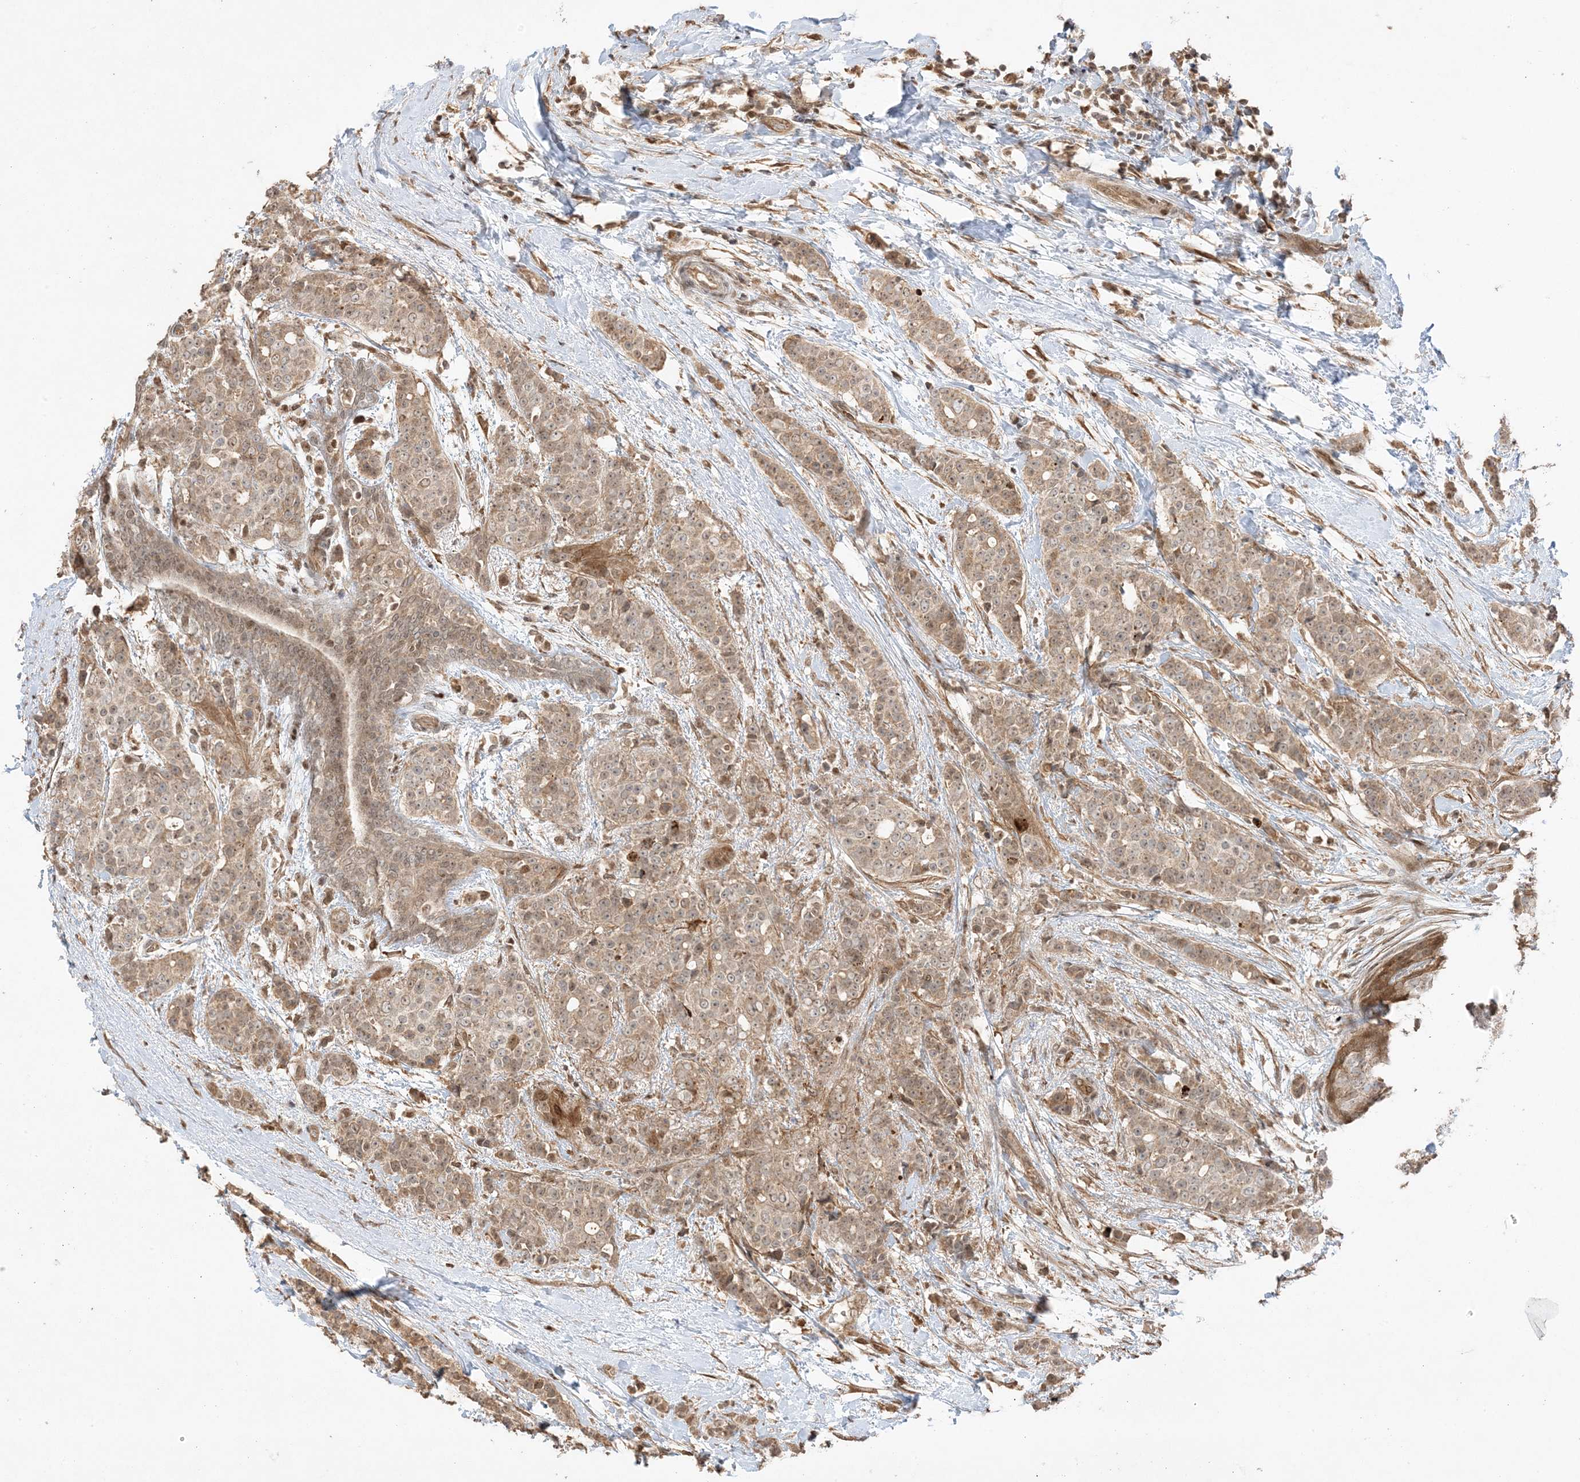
{"staining": {"intensity": "moderate", "quantity": "25%-75%", "location": "cytoplasmic/membranous,nuclear"}, "tissue": "breast cancer", "cell_type": "Tumor cells", "image_type": "cancer", "snomed": [{"axis": "morphology", "description": "Lobular carcinoma"}, {"axis": "topography", "description": "Breast"}], "caption": "An IHC image of neoplastic tissue is shown. Protein staining in brown highlights moderate cytoplasmic/membranous and nuclear positivity in breast cancer within tumor cells.", "gene": "ZBTB41", "patient": {"sex": "female", "age": 51}}